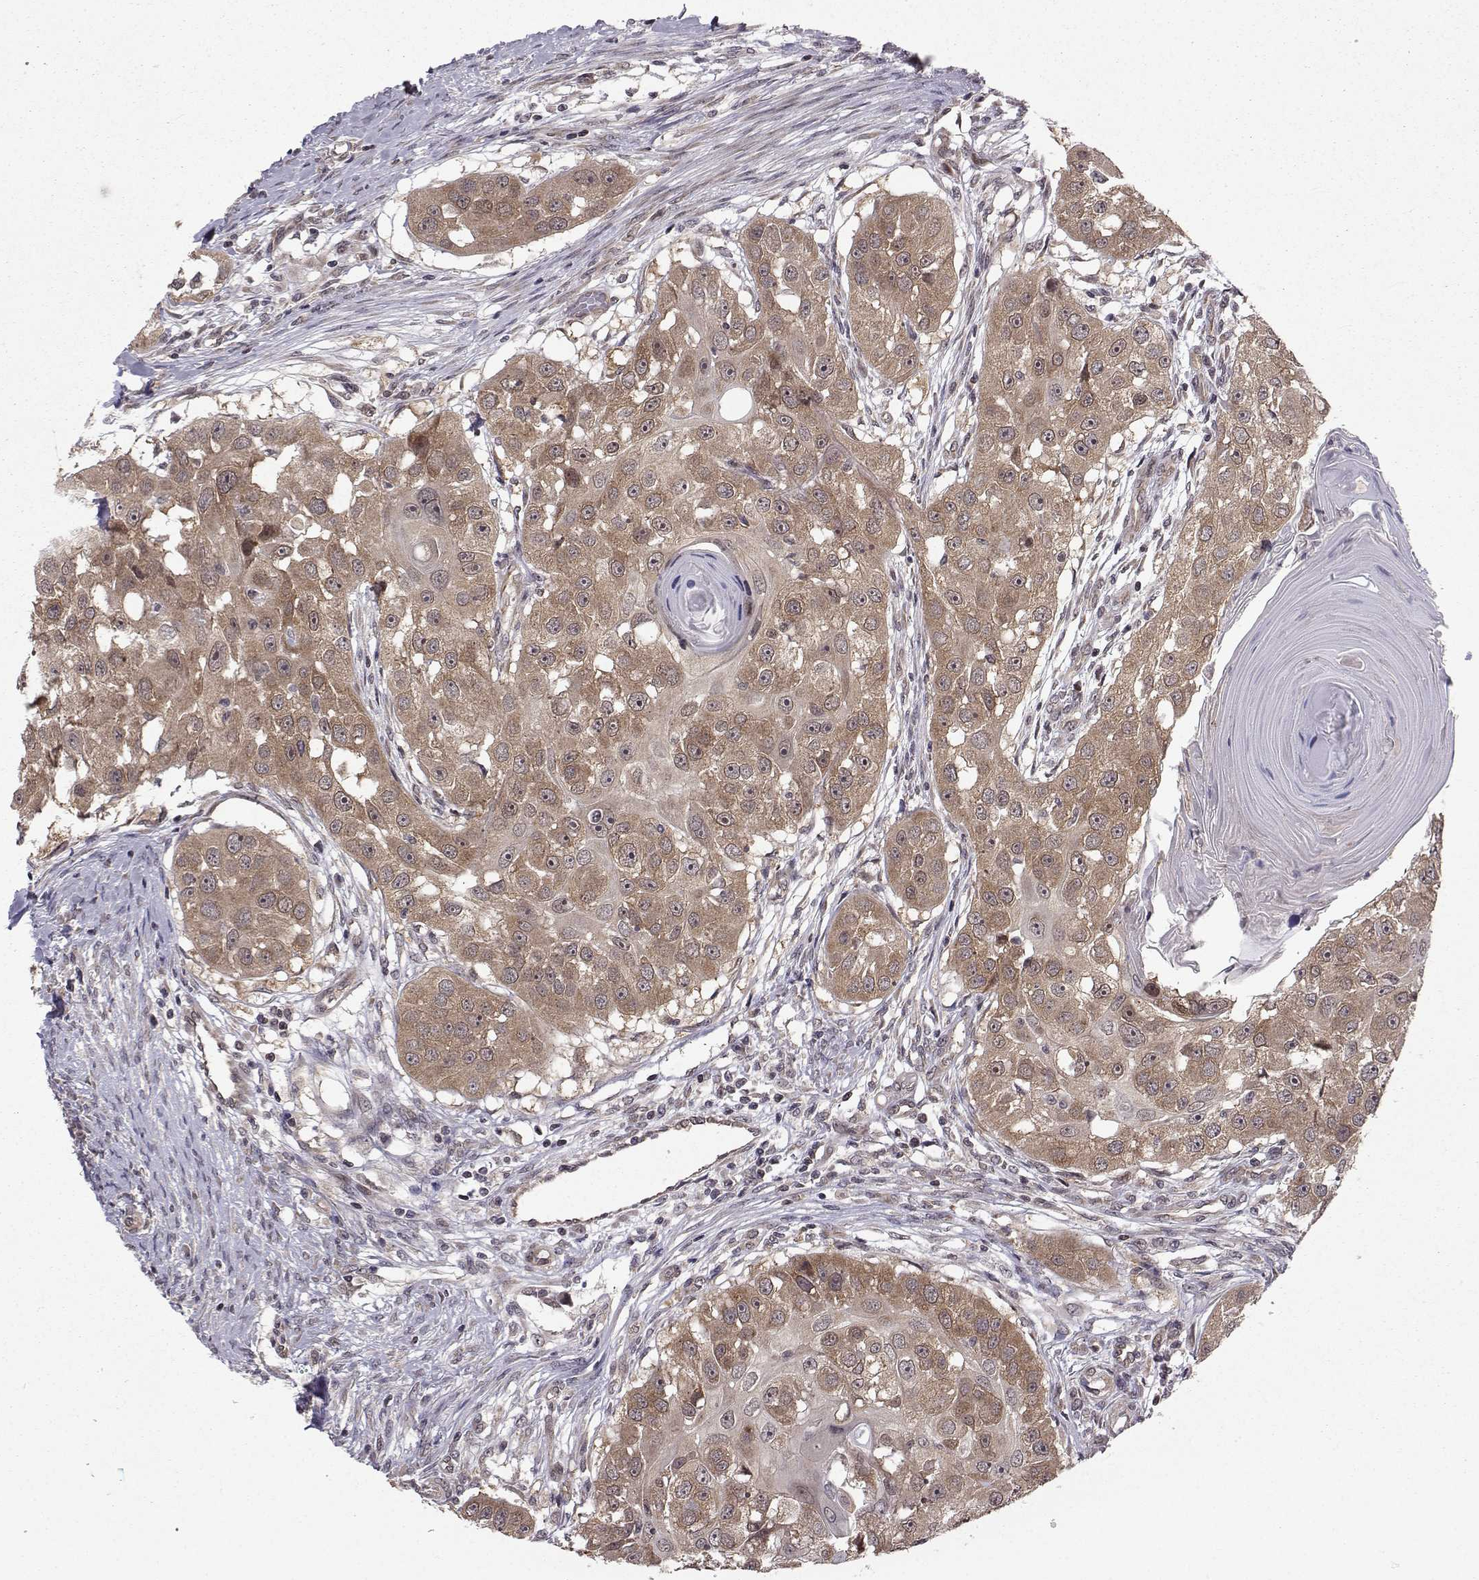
{"staining": {"intensity": "moderate", "quantity": ">75%", "location": "cytoplasmic/membranous"}, "tissue": "head and neck cancer", "cell_type": "Tumor cells", "image_type": "cancer", "snomed": [{"axis": "morphology", "description": "Squamous cell carcinoma, NOS"}, {"axis": "topography", "description": "Head-Neck"}], "caption": "Tumor cells reveal medium levels of moderate cytoplasmic/membranous staining in approximately >75% of cells in human head and neck cancer (squamous cell carcinoma).", "gene": "PKN2", "patient": {"sex": "male", "age": 51}}